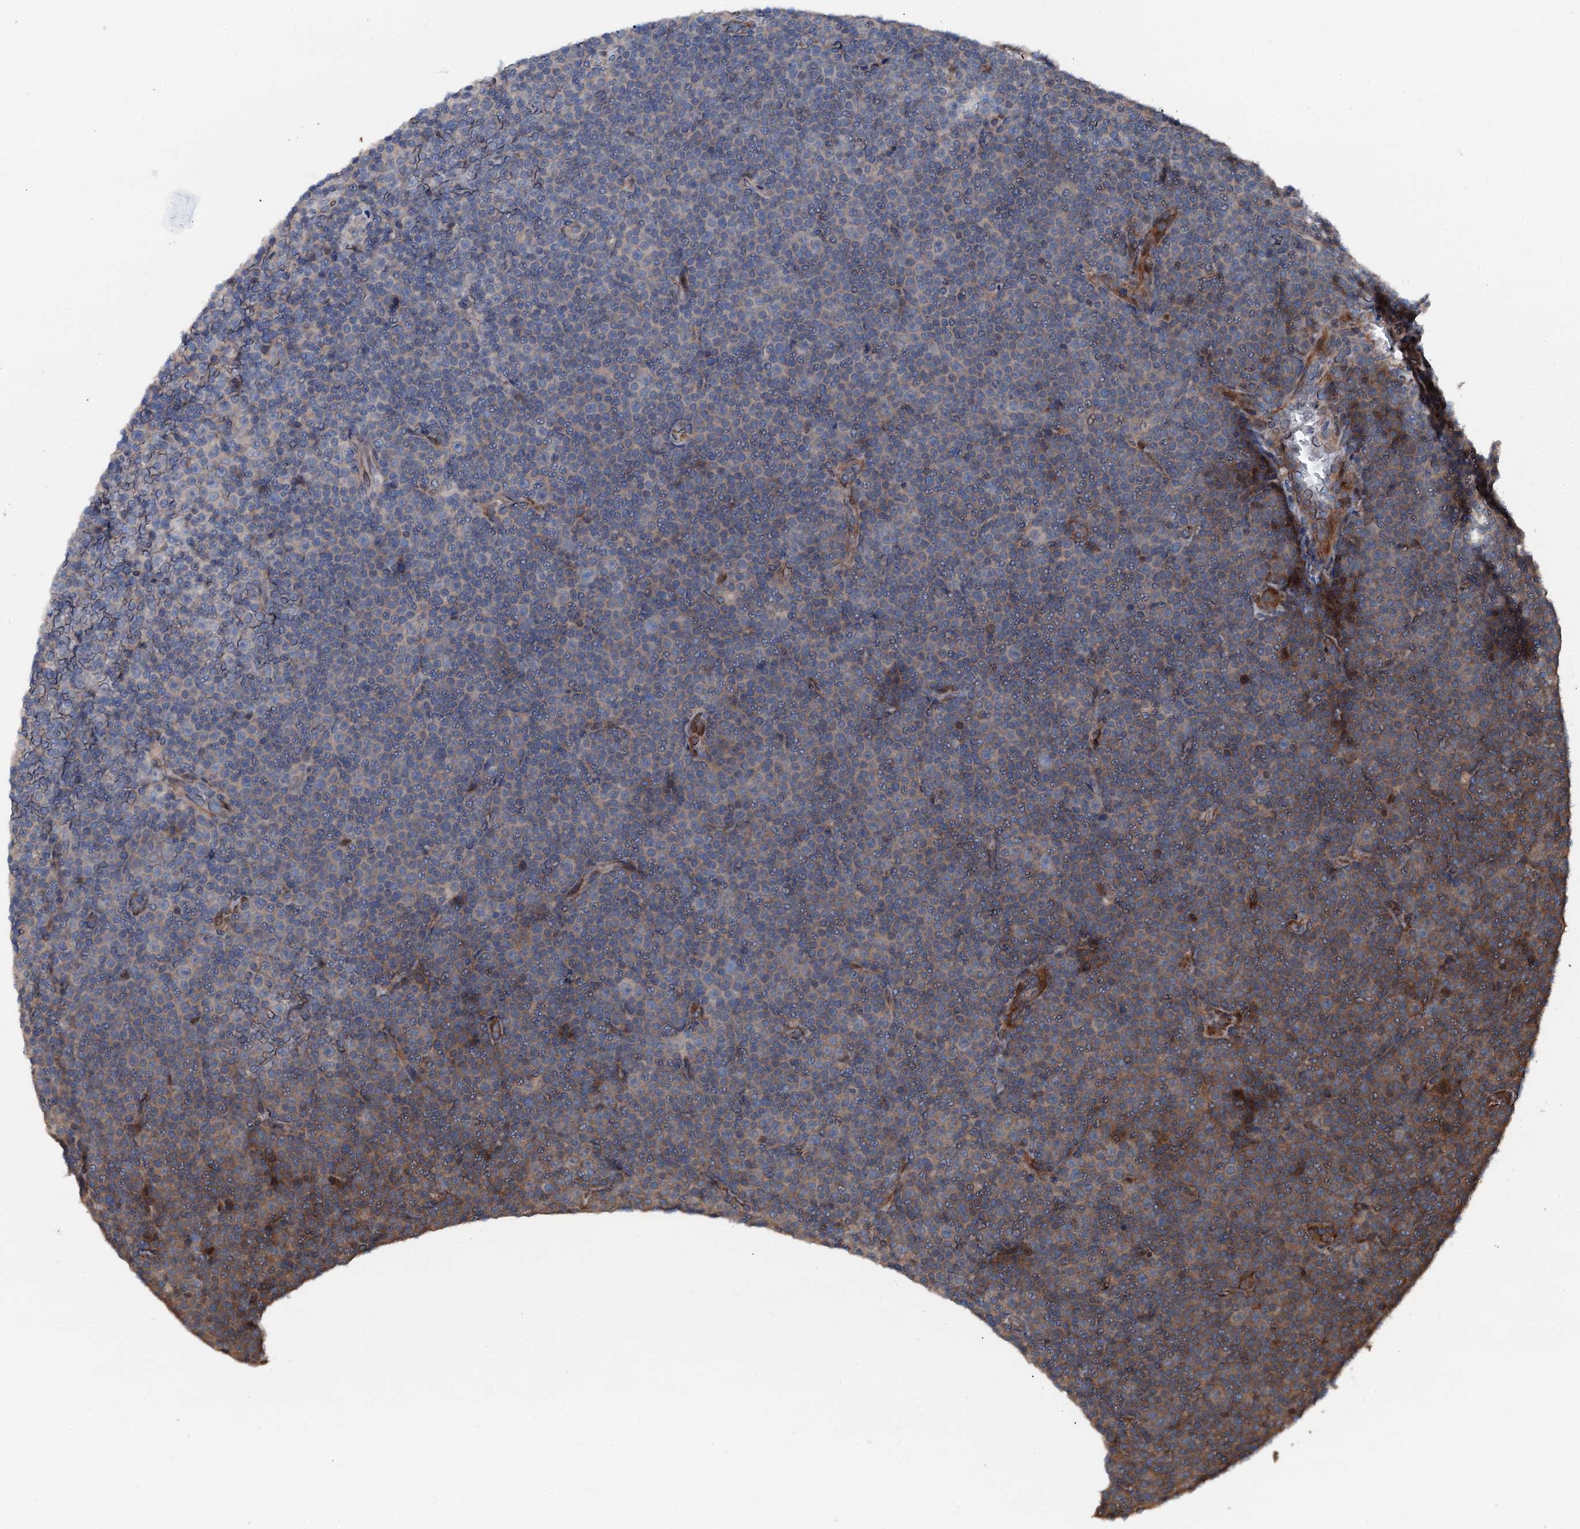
{"staining": {"intensity": "negative", "quantity": "none", "location": "none"}, "tissue": "lymphoma", "cell_type": "Tumor cells", "image_type": "cancer", "snomed": [{"axis": "morphology", "description": "Malignant lymphoma, non-Hodgkin's type, Low grade"}, {"axis": "topography", "description": "Lymph node"}], "caption": "This is a micrograph of immunohistochemistry staining of lymphoma, which shows no expression in tumor cells.", "gene": "FLYWCH1", "patient": {"sex": "female", "age": 67}}